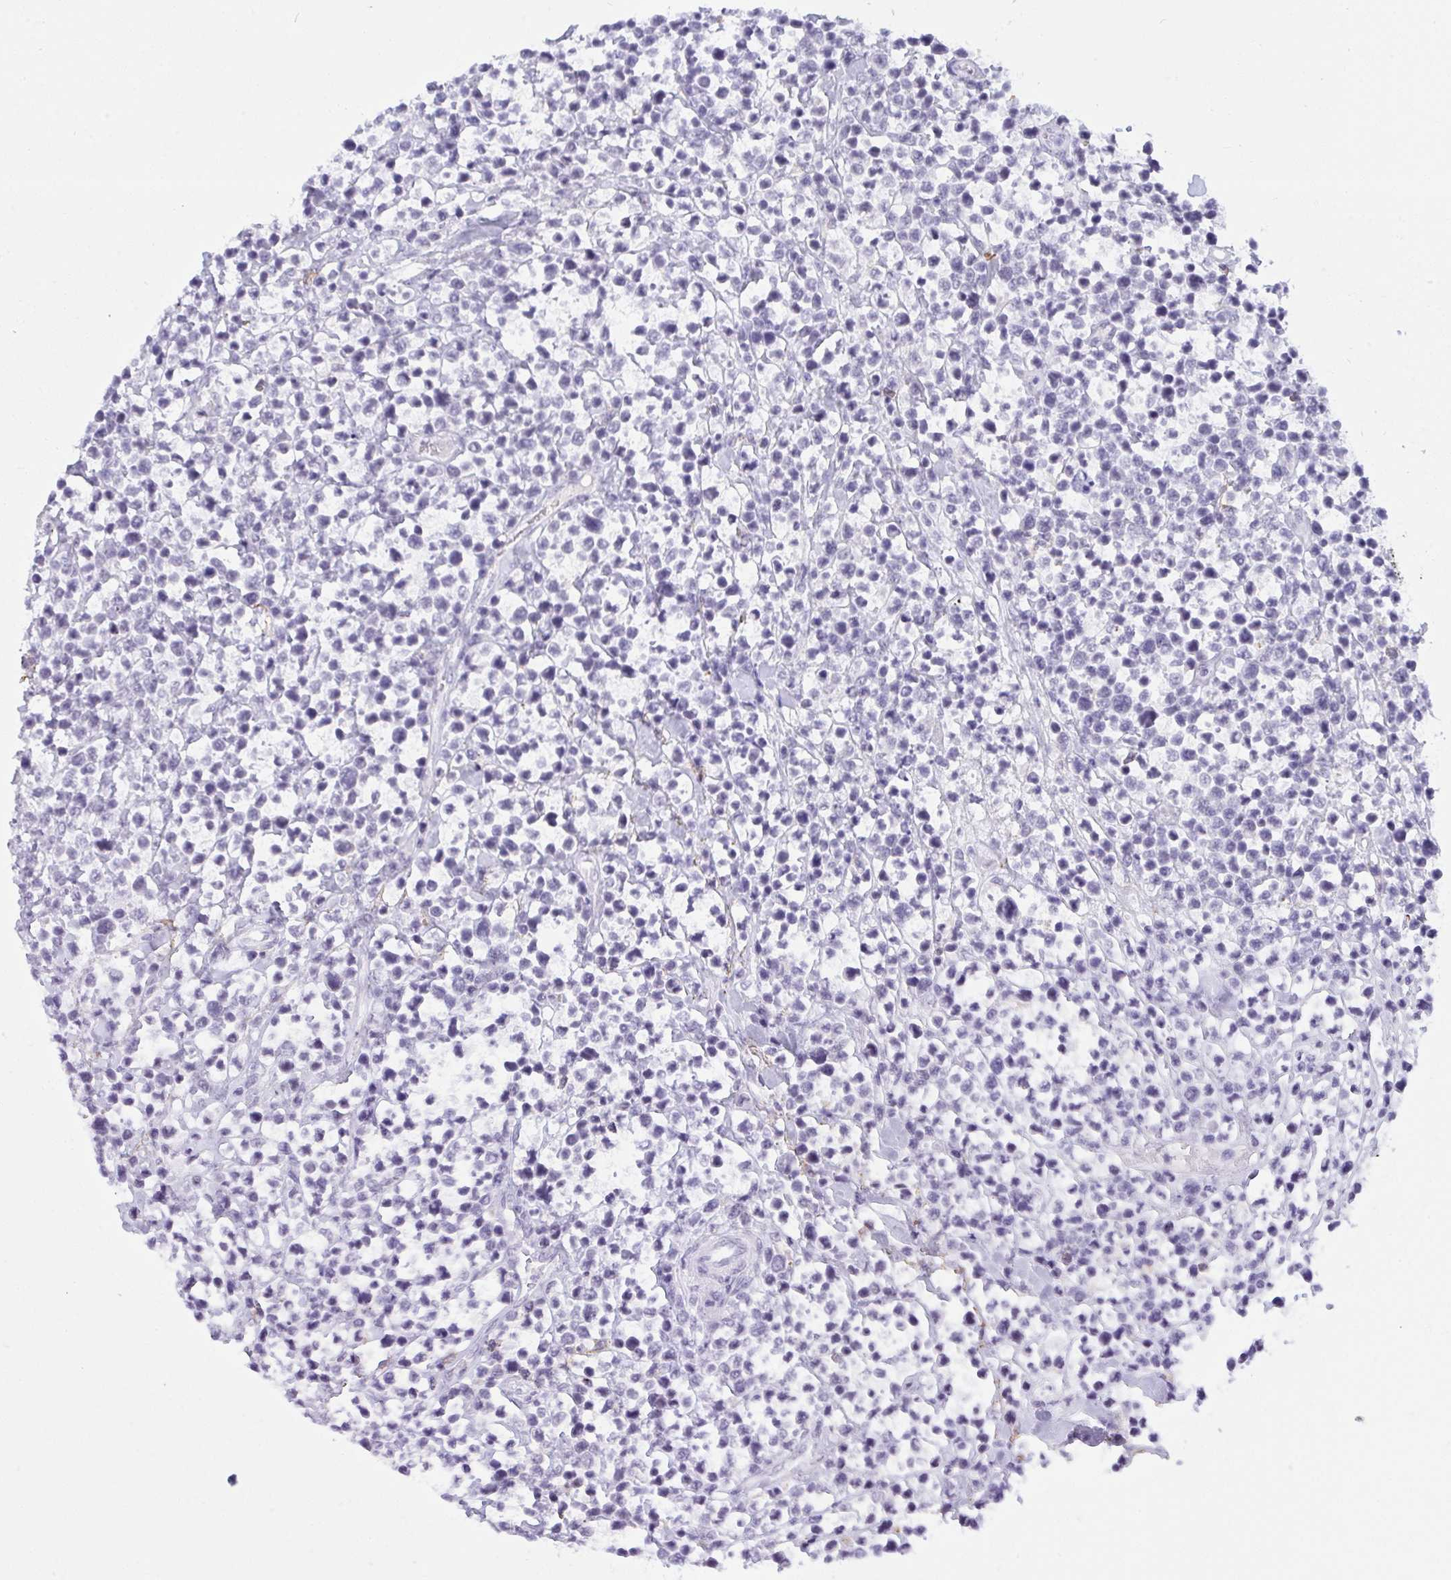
{"staining": {"intensity": "negative", "quantity": "none", "location": "none"}, "tissue": "lymphoma", "cell_type": "Tumor cells", "image_type": "cancer", "snomed": [{"axis": "morphology", "description": "Malignant lymphoma, non-Hodgkin's type, High grade"}, {"axis": "topography", "description": "Soft tissue"}], "caption": "DAB (3,3'-diaminobenzidine) immunohistochemical staining of human lymphoma displays no significant positivity in tumor cells.", "gene": "ELN", "patient": {"sex": "female", "age": 56}}